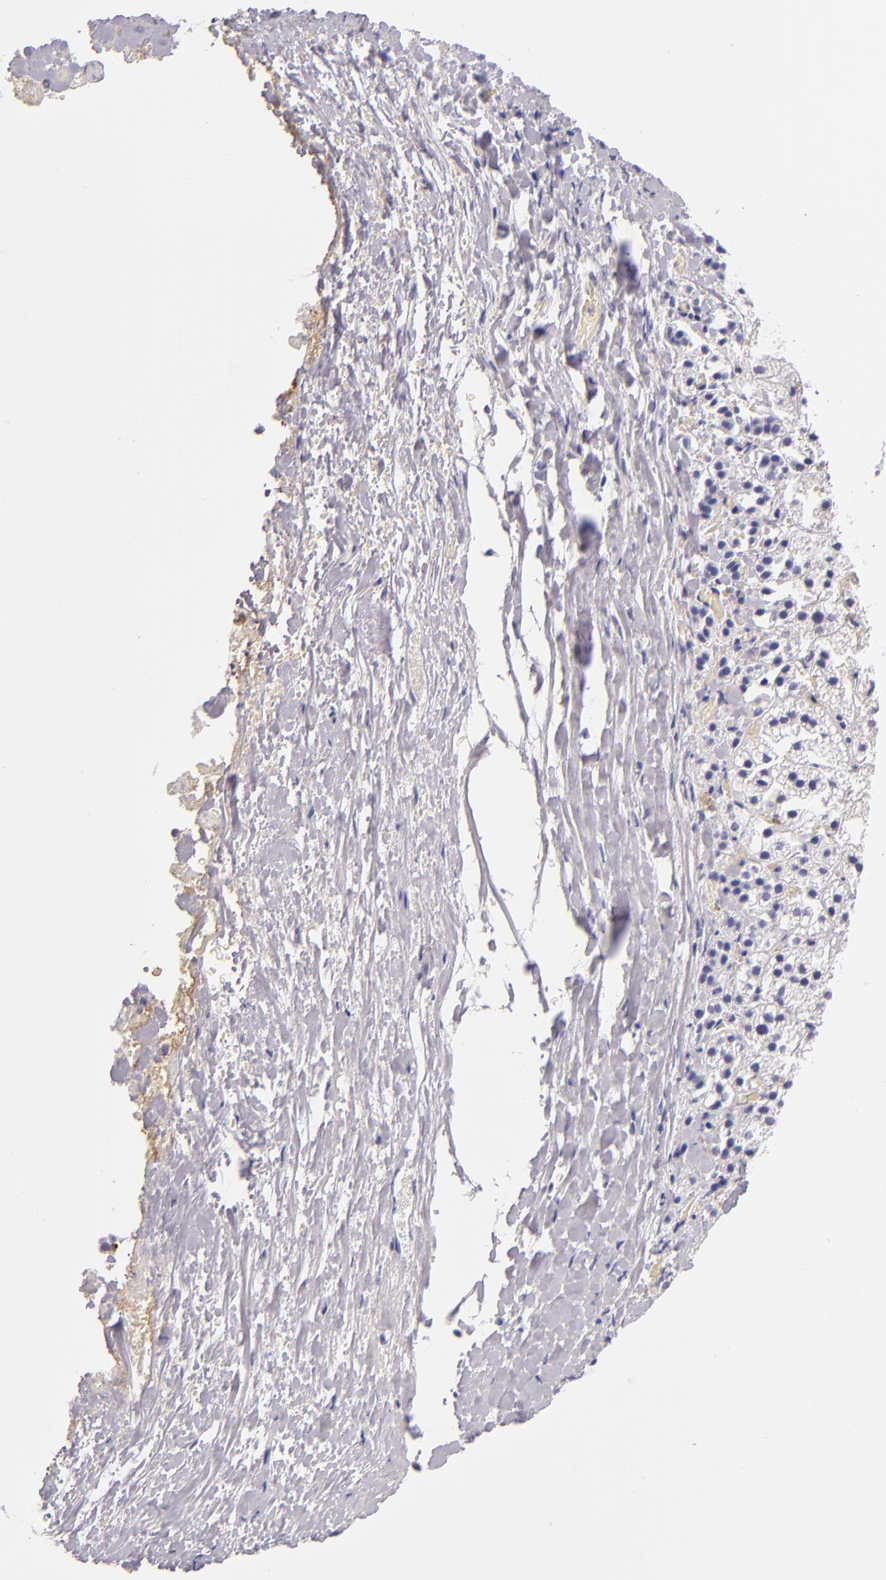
{"staining": {"intensity": "negative", "quantity": "none", "location": "none"}, "tissue": "adrenal gland", "cell_type": "Glandular cells", "image_type": "normal", "snomed": [{"axis": "morphology", "description": "Normal tissue, NOS"}, {"axis": "topography", "description": "Adrenal gland"}], "caption": "Micrograph shows no protein positivity in glandular cells of benign adrenal gland.", "gene": "CDH3", "patient": {"sex": "female", "age": 44}}